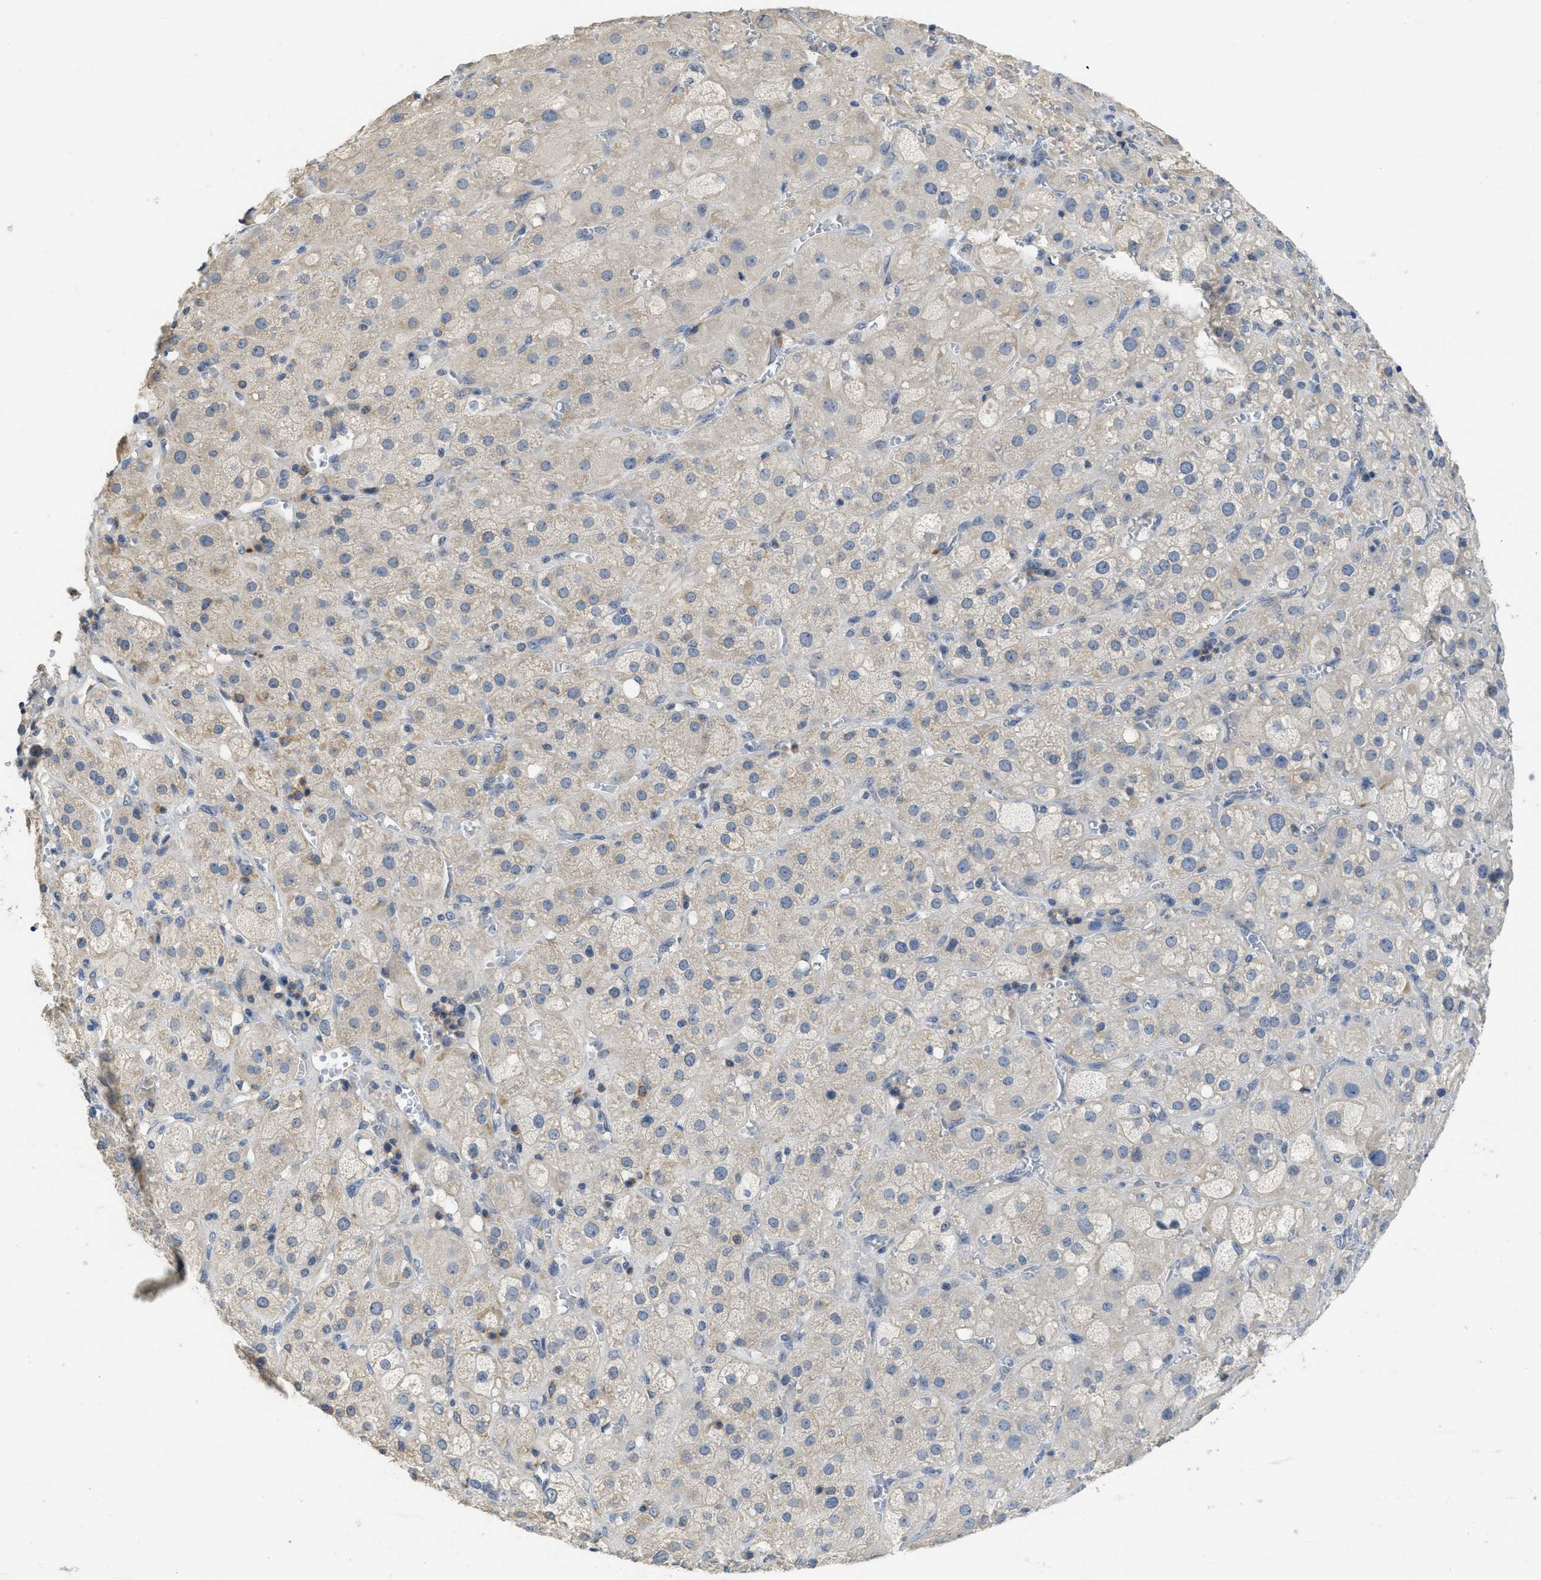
{"staining": {"intensity": "weak", "quantity": ">75%", "location": "cytoplasmic/membranous"}, "tissue": "adrenal gland", "cell_type": "Glandular cells", "image_type": "normal", "snomed": [{"axis": "morphology", "description": "Normal tissue, NOS"}, {"axis": "topography", "description": "Adrenal gland"}], "caption": "This image shows unremarkable adrenal gland stained with immunohistochemistry to label a protein in brown. The cytoplasmic/membranous of glandular cells show weak positivity for the protein. Nuclei are counter-stained blue.", "gene": "SFXN2", "patient": {"sex": "female", "age": 47}}